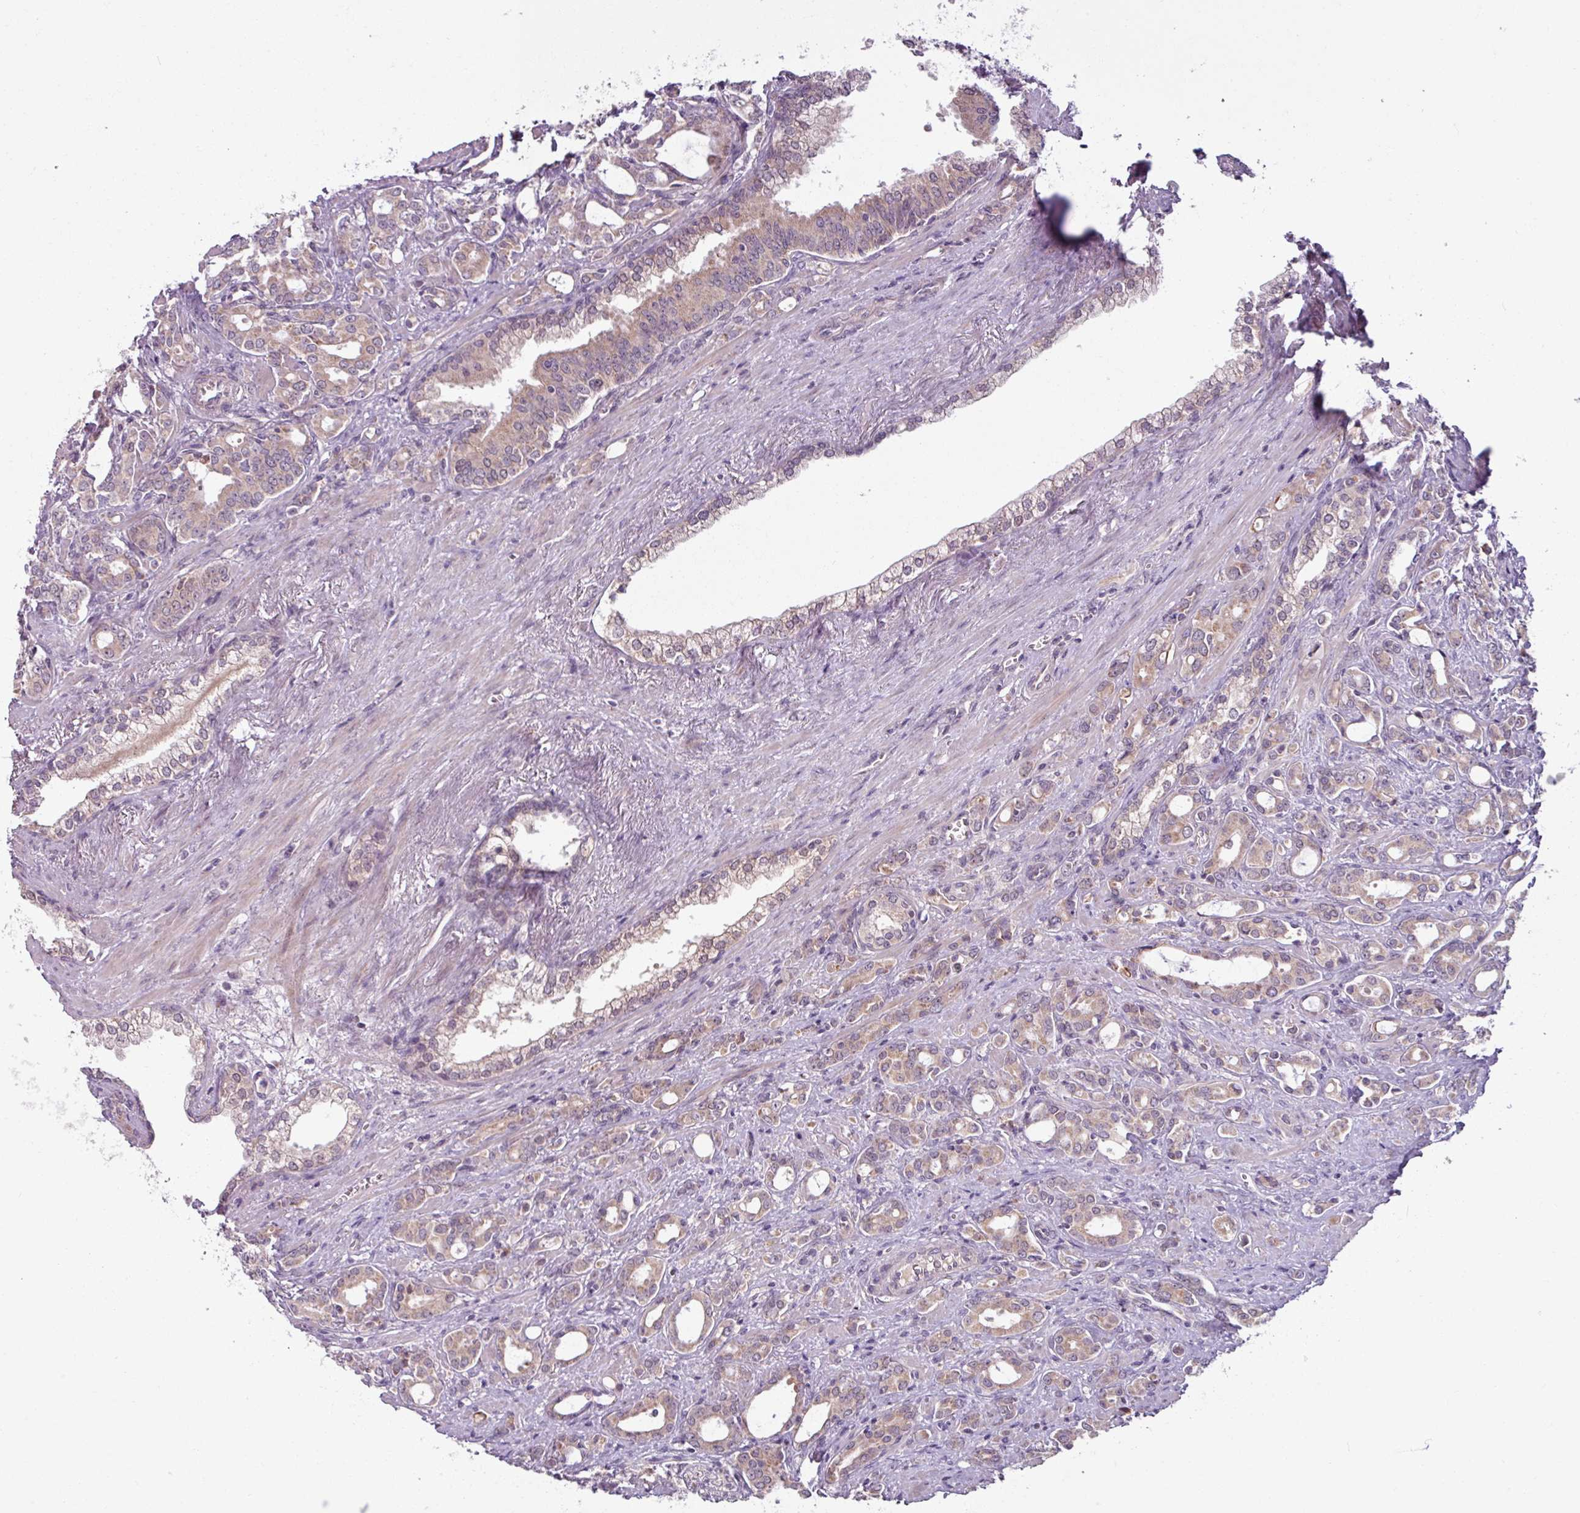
{"staining": {"intensity": "weak", "quantity": ">75%", "location": "cytoplasmic/membranous"}, "tissue": "prostate cancer", "cell_type": "Tumor cells", "image_type": "cancer", "snomed": [{"axis": "morphology", "description": "Adenocarcinoma, High grade"}, {"axis": "topography", "description": "Prostate"}], "caption": "About >75% of tumor cells in prostate adenocarcinoma (high-grade) demonstrate weak cytoplasmic/membranous protein staining as visualized by brown immunohistochemical staining.", "gene": "OGFOD3", "patient": {"sex": "male", "age": 72}}